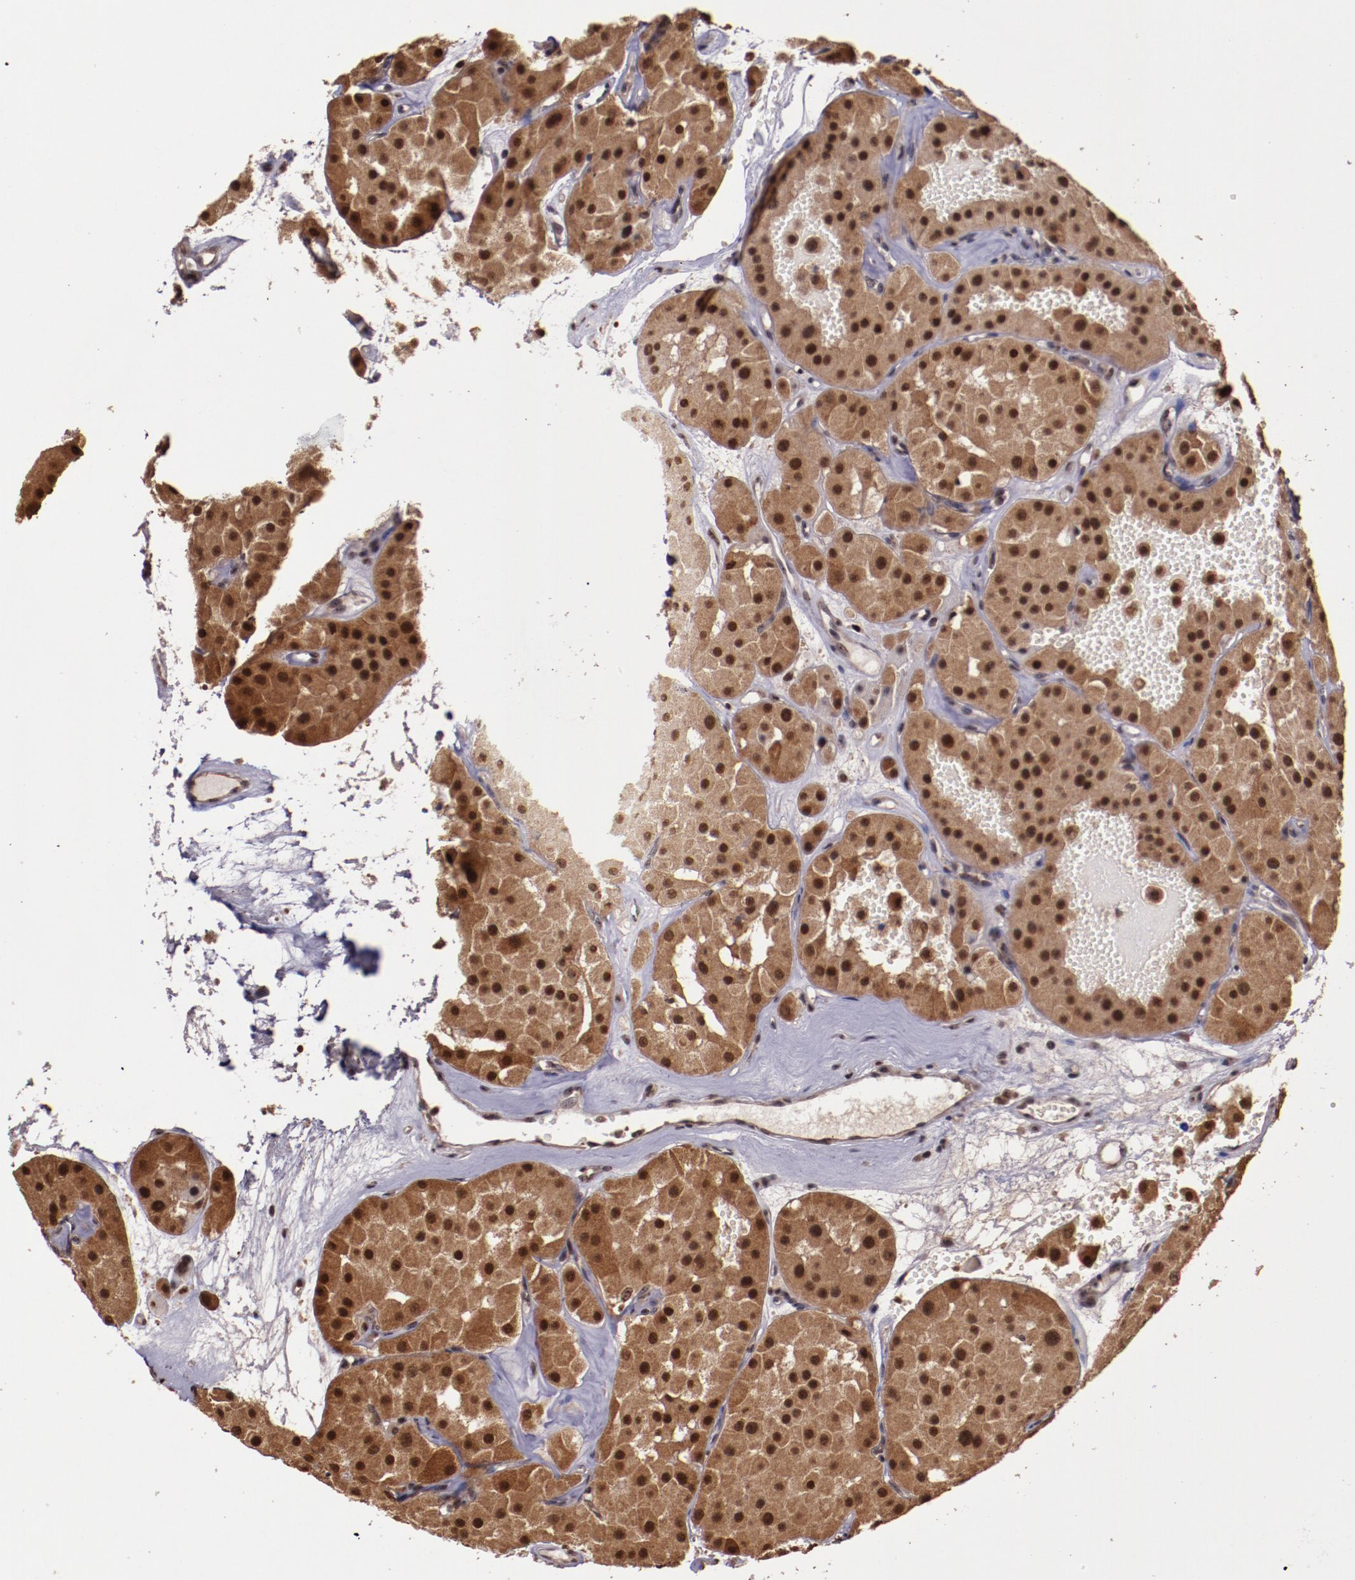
{"staining": {"intensity": "strong", "quantity": ">75%", "location": "cytoplasmic/membranous,nuclear"}, "tissue": "renal cancer", "cell_type": "Tumor cells", "image_type": "cancer", "snomed": [{"axis": "morphology", "description": "Adenocarcinoma, uncertain malignant potential"}, {"axis": "topography", "description": "Kidney"}], "caption": "Human renal cancer (adenocarcinoma,  uncertain malignant potential) stained with a brown dye demonstrates strong cytoplasmic/membranous and nuclear positive positivity in approximately >75% of tumor cells.", "gene": "CECR2", "patient": {"sex": "male", "age": 63}}